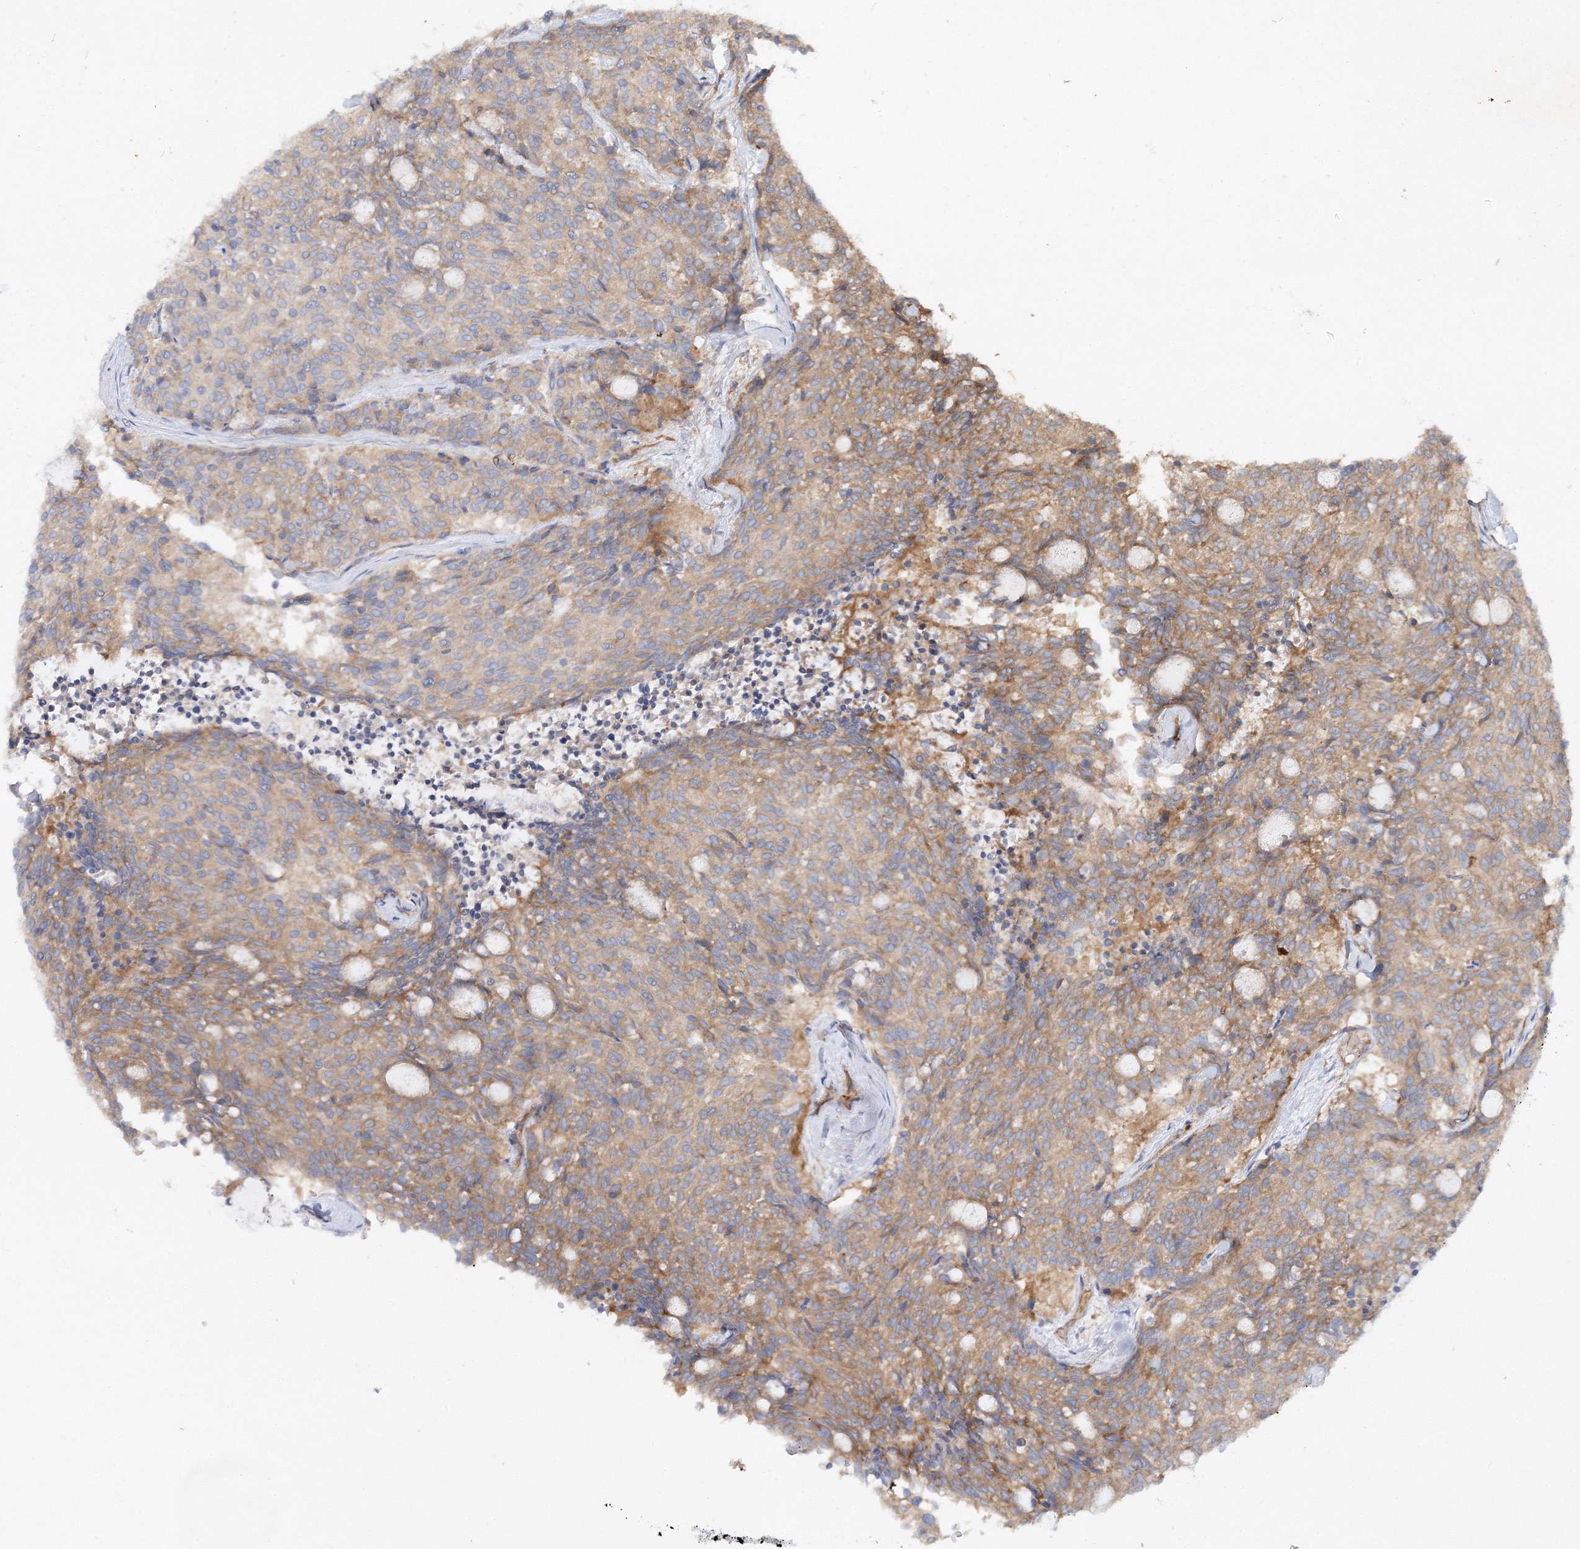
{"staining": {"intensity": "moderate", "quantity": "25%-75%", "location": "cytoplasmic/membranous"}, "tissue": "carcinoid", "cell_type": "Tumor cells", "image_type": "cancer", "snomed": [{"axis": "morphology", "description": "Carcinoid, malignant, NOS"}, {"axis": "topography", "description": "Pancreas"}], "caption": "IHC (DAB (3,3'-diaminobenzidine)) staining of carcinoid exhibits moderate cytoplasmic/membranous protein staining in about 25%-75% of tumor cells.", "gene": "WDR37", "patient": {"sex": "female", "age": 54}}